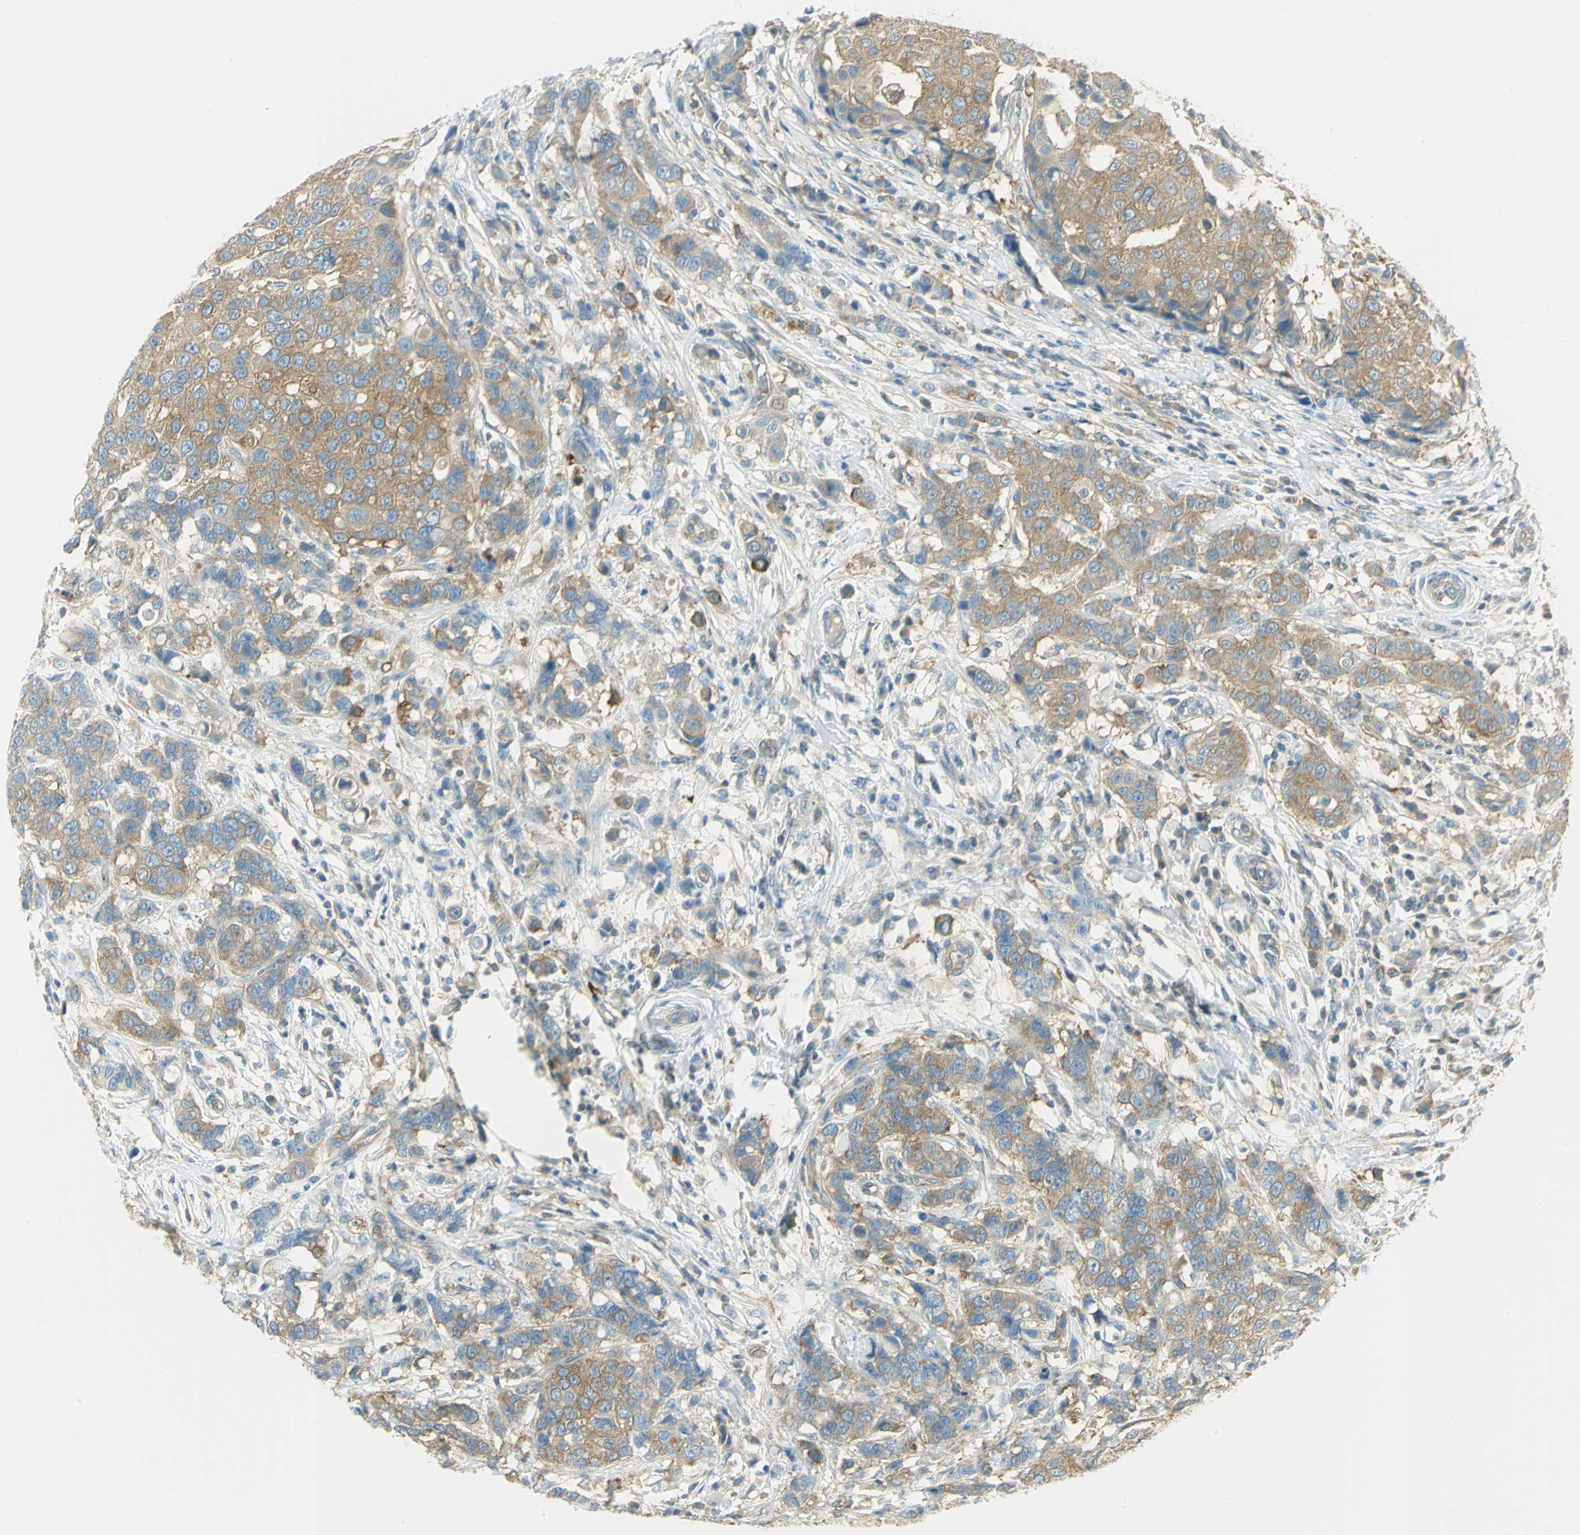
{"staining": {"intensity": "moderate", "quantity": ">75%", "location": "cytoplasmic/membranous"}, "tissue": "breast cancer", "cell_type": "Tumor cells", "image_type": "cancer", "snomed": [{"axis": "morphology", "description": "Duct carcinoma"}, {"axis": "topography", "description": "Breast"}], "caption": "Brown immunohistochemical staining in human breast cancer shows moderate cytoplasmic/membranous positivity in approximately >75% of tumor cells.", "gene": "TSC22D2", "patient": {"sex": "female", "age": 27}}